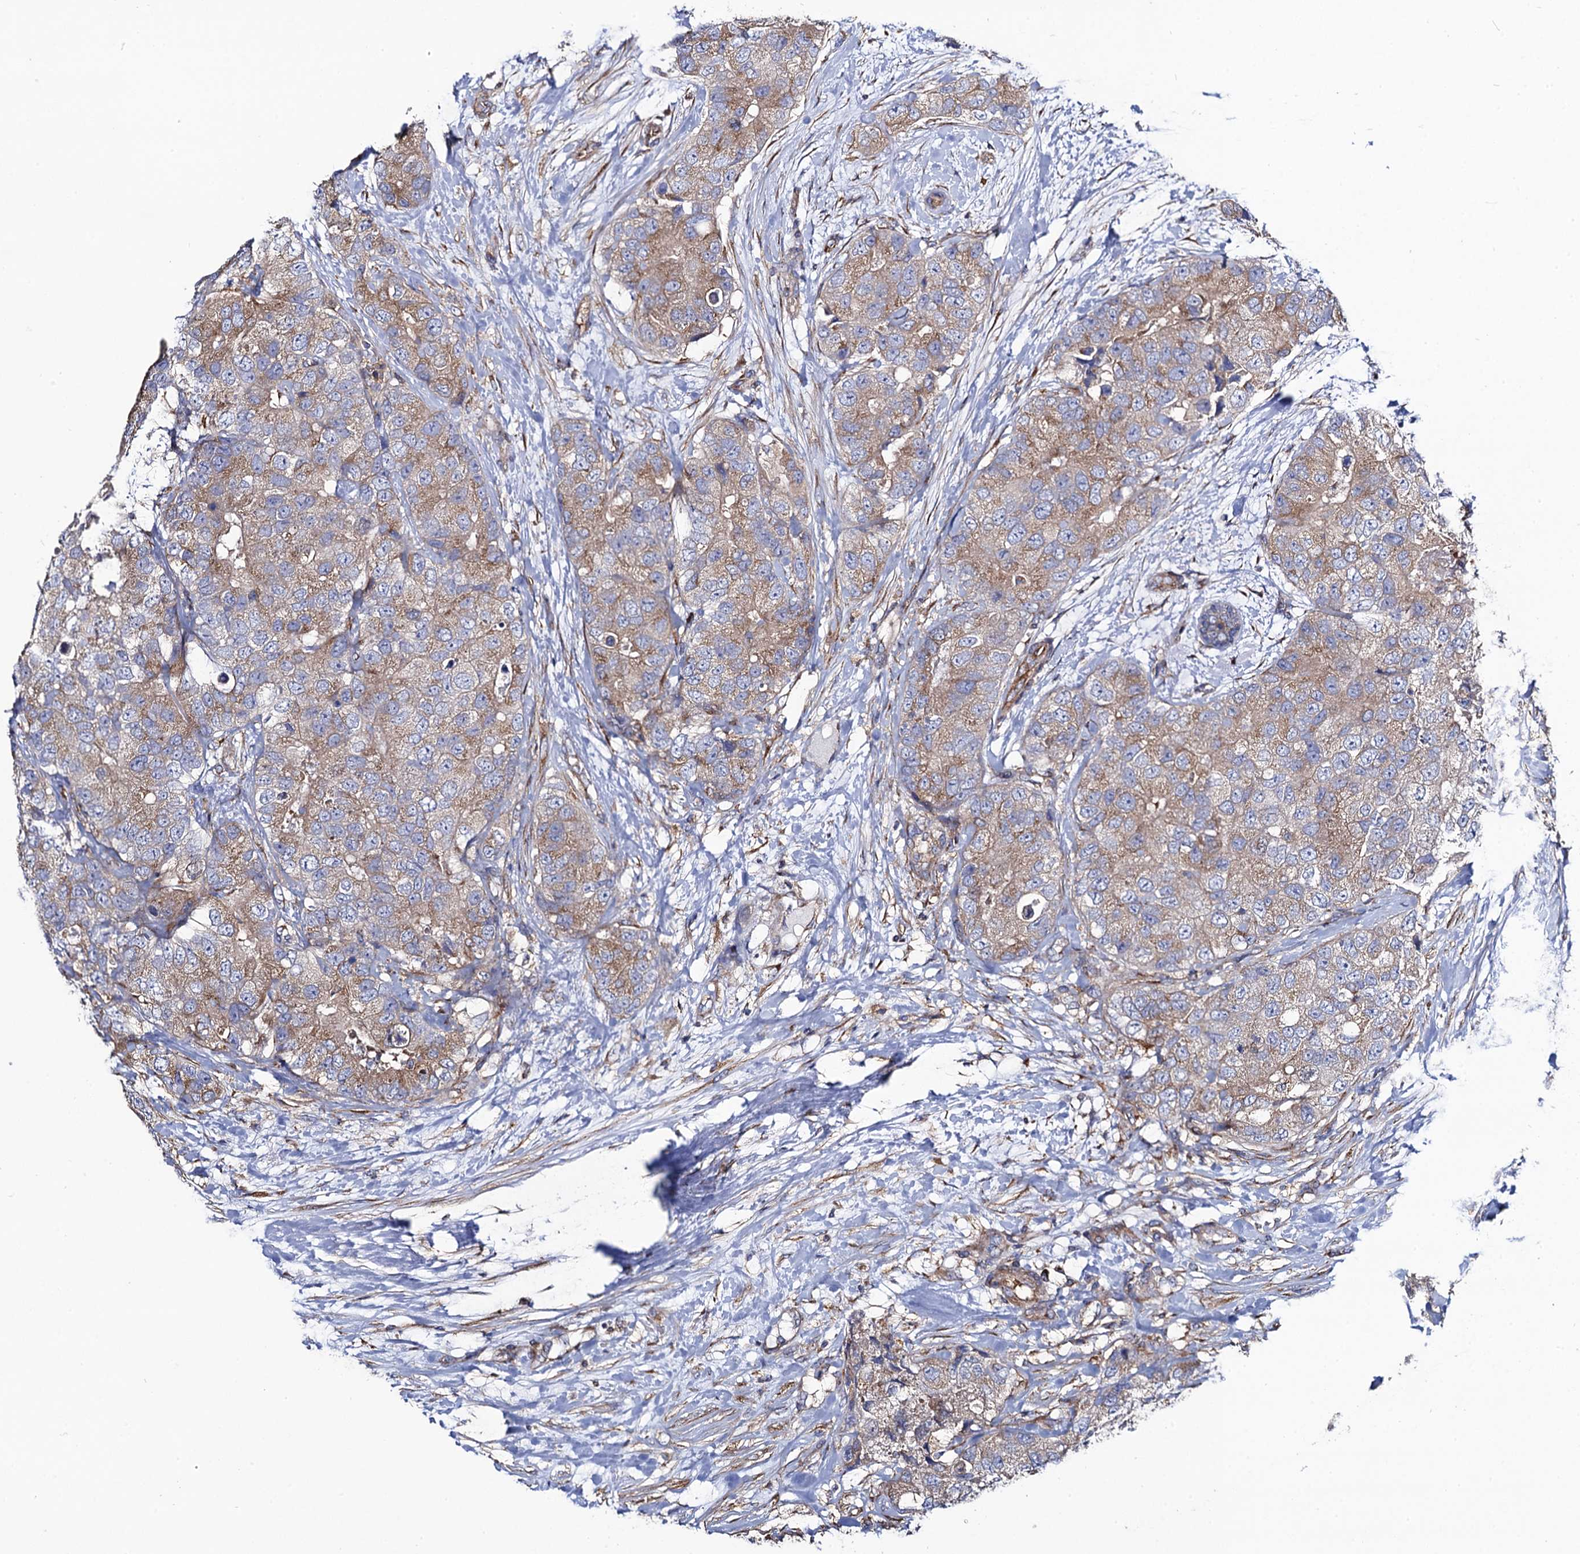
{"staining": {"intensity": "moderate", "quantity": "25%-75%", "location": "cytoplasmic/membranous"}, "tissue": "breast cancer", "cell_type": "Tumor cells", "image_type": "cancer", "snomed": [{"axis": "morphology", "description": "Duct carcinoma"}, {"axis": "topography", "description": "Breast"}], "caption": "IHC staining of invasive ductal carcinoma (breast), which shows medium levels of moderate cytoplasmic/membranous staining in approximately 25%-75% of tumor cells indicating moderate cytoplasmic/membranous protein staining. The staining was performed using DAB (3,3'-diaminobenzidine) (brown) for protein detection and nuclei were counterstained in hematoxylin (blue).", "gene": "DYDC1", "patient": {"sex": "female", "age": 62}}